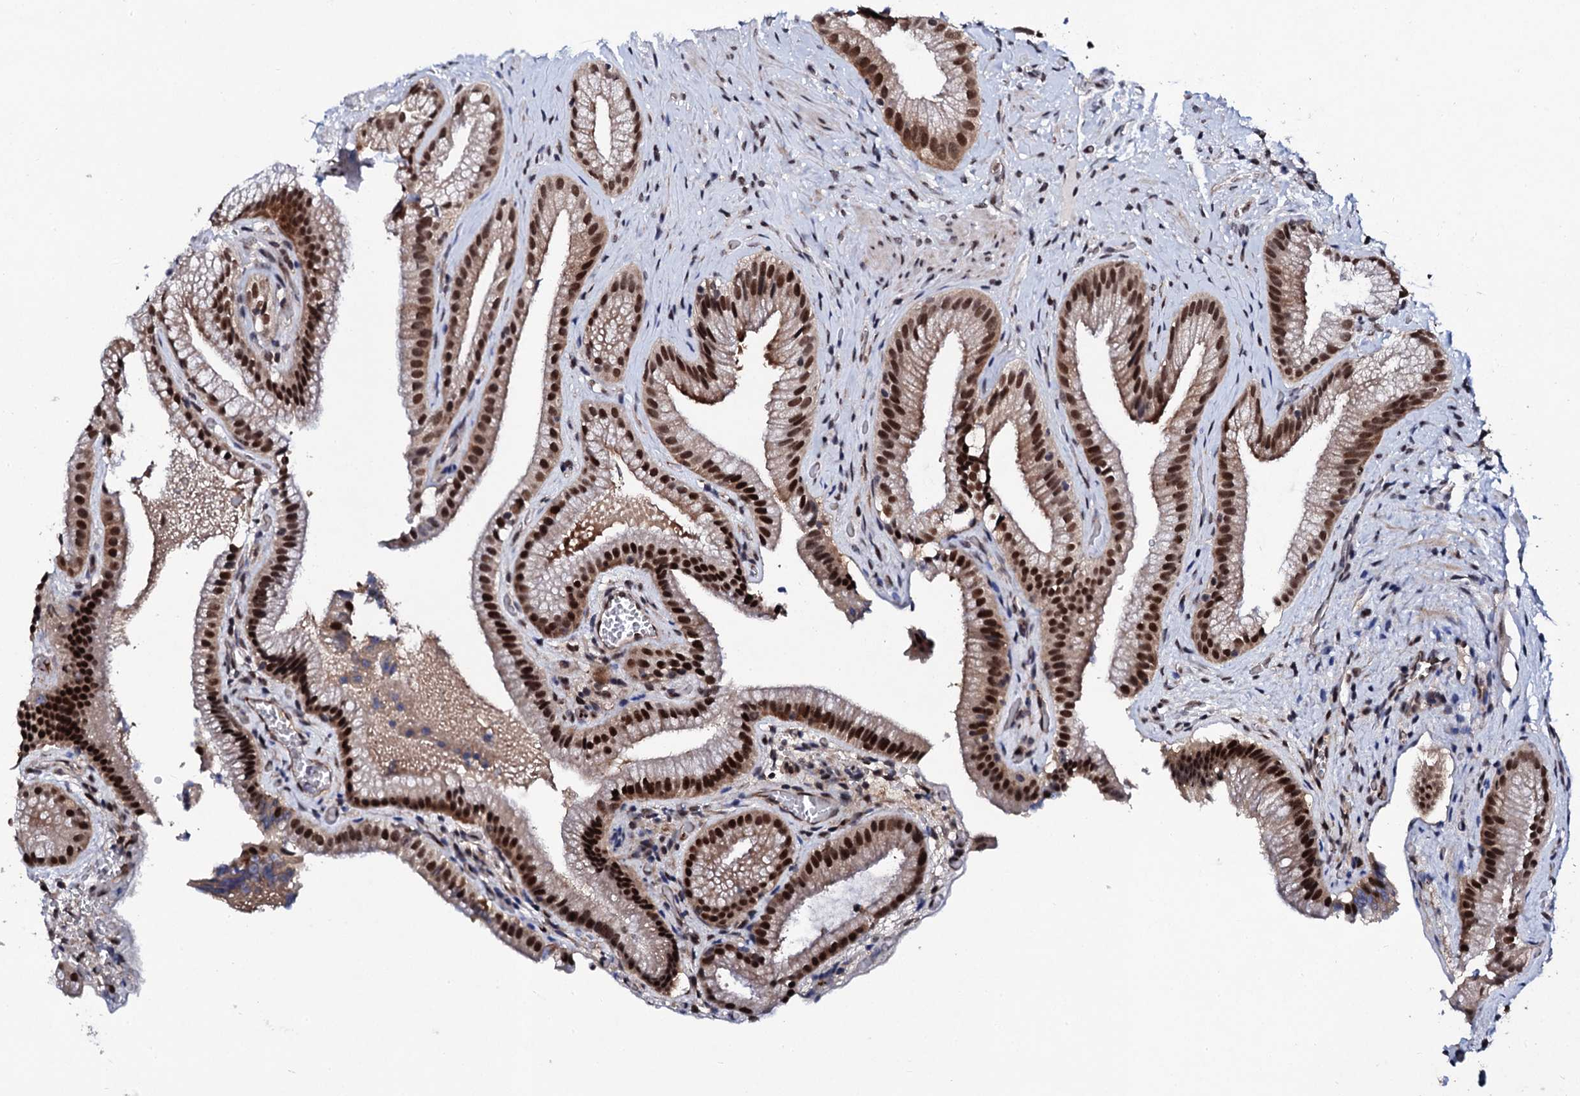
{"staining": {"intensity": "strong", "quantity": ">75%", "location": "cytoplasmic/membranous,nuclear"}, "tissue": "gallbladder", "cell_type": "Glandular cells", "image_type": "normal", "snomed": [{"axis": "morphology", "description": "Normal tissue, NOS"}, {"axis": "morphology", "description": "Inflammation, NOS"}, {"axis": "topography", "description": "Gallbladder"}], "caption": "A brown stain highlights strong cytoplasmic/membranous,nuclear expression of a protein in glandular cells of benign human gallbladder. Using DAB (brown) and hematoxylin (blue) stains, captured at high magnification using brightfield microscopy.", "gene": "CSTF3", "patient": {"sex": "male", "age": 51}}